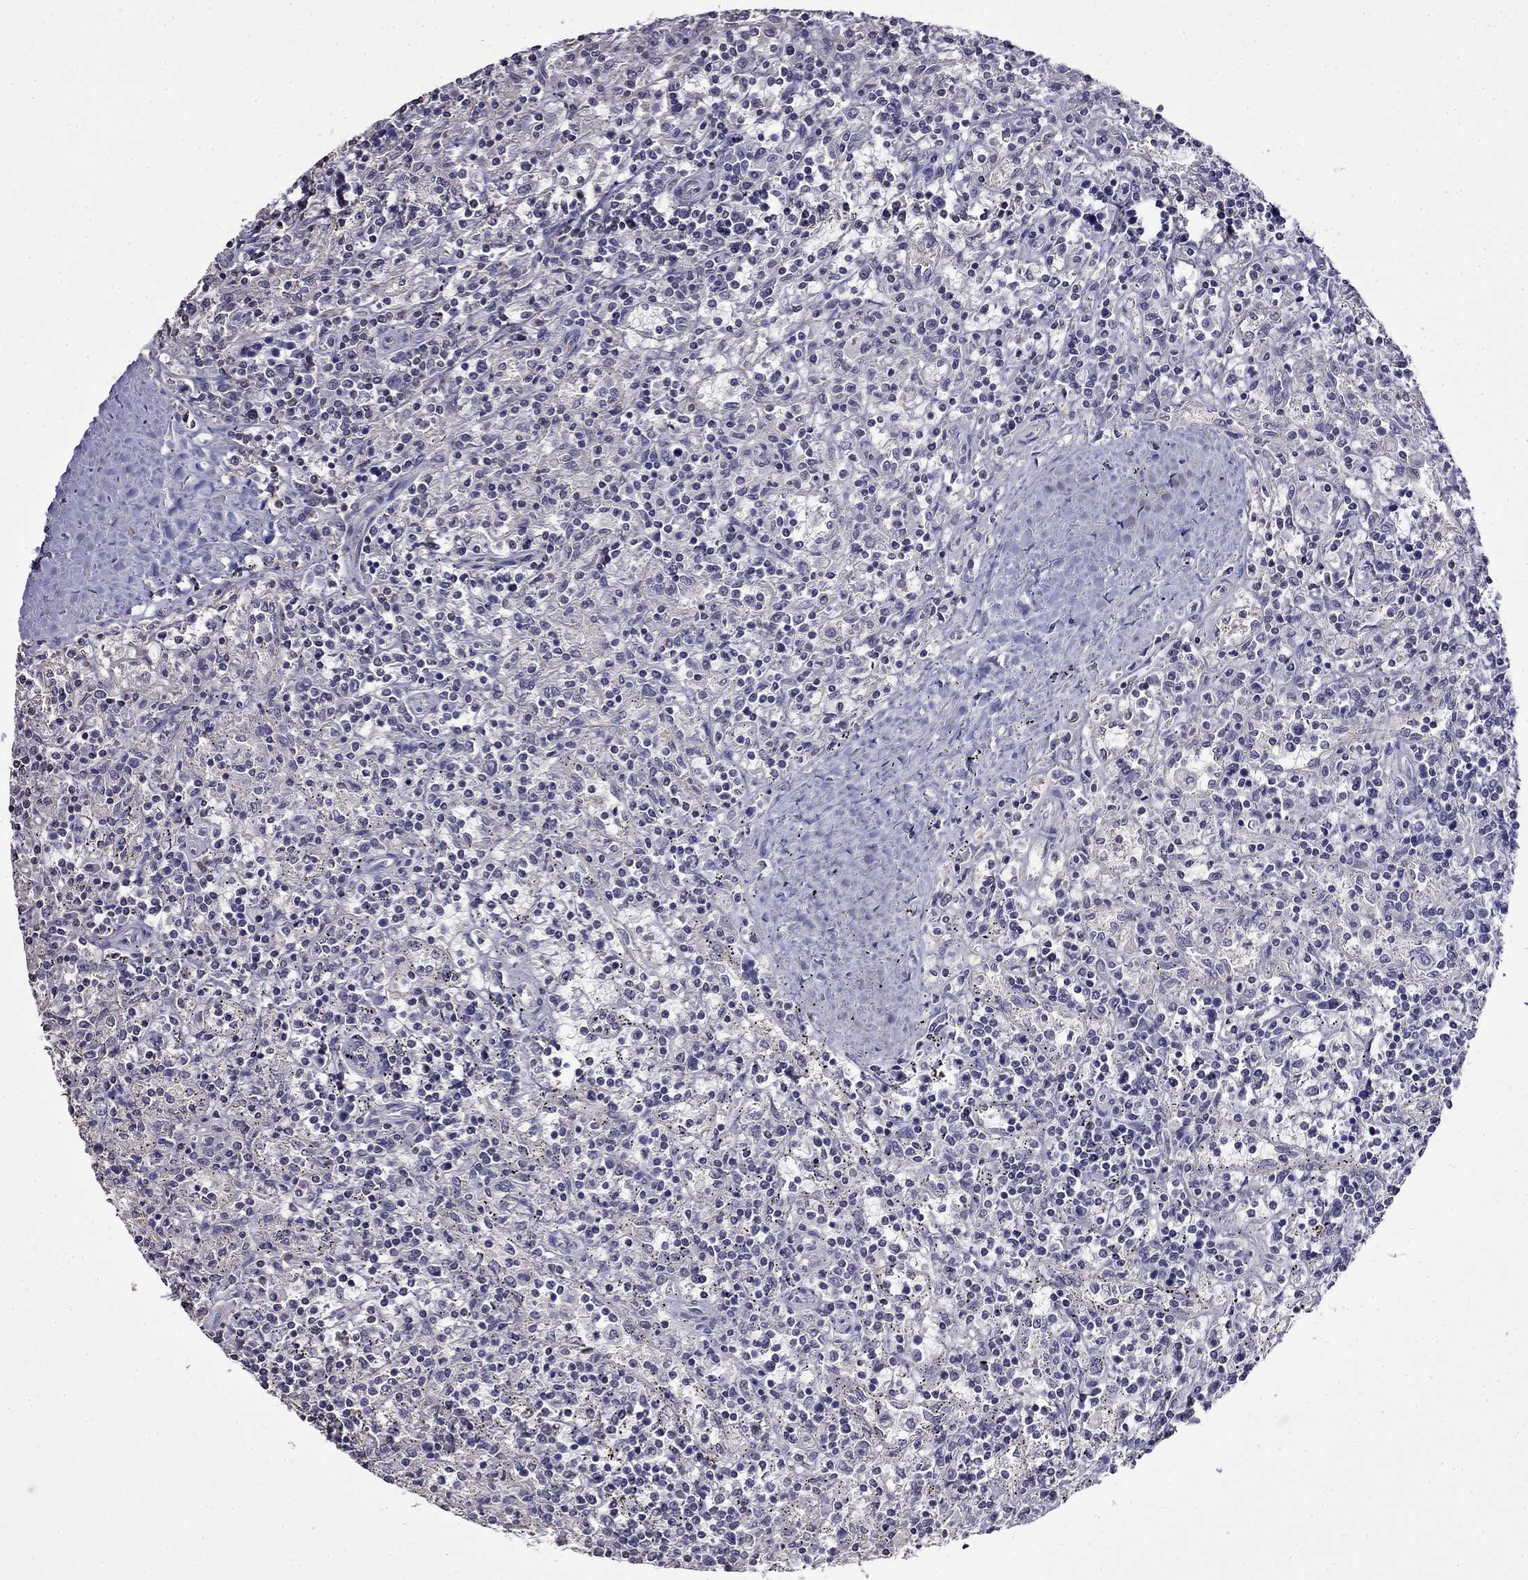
{"staining": {"intensity": "negative", "quantity": "none", "location": "none"}, "tissue": "lymphoma", "cell_type": "Tumor cells", "image_type": "cancer", "snomed": [{"axis": "morphology", "description": "Malignant lymphoma, non-Hodgkin's type, Low grade"}, {"axis": "topography", "description": "Spleen"}], "caption": "Tumor cells are negative for protein expression in human lymphoma.", "gene": "GUCA1B", "patient": {"sex": "male", "age": 62}}